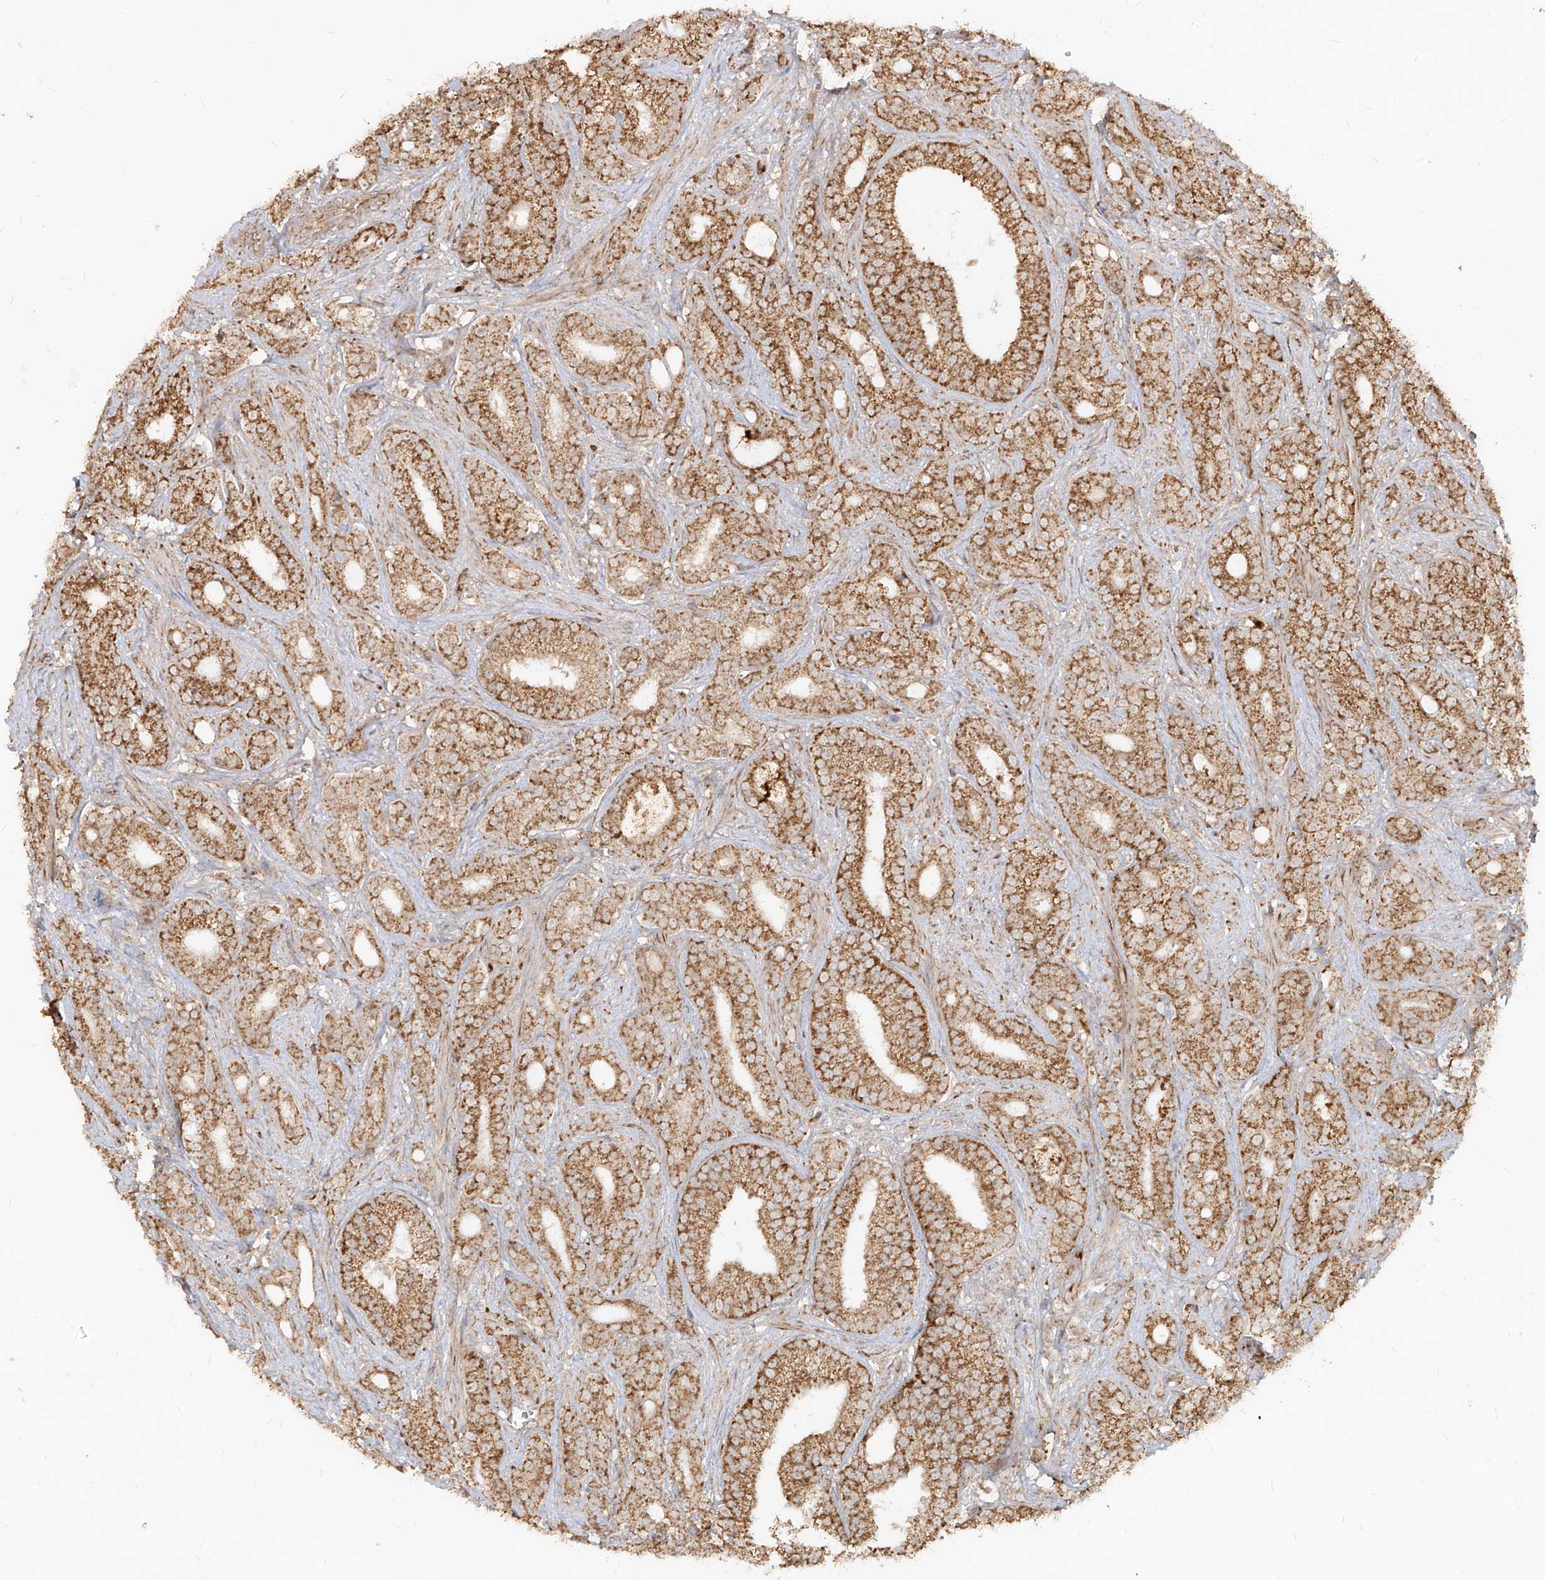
{"staining": {"intensity": "strong", "quantity": ">75%", "location": "cytoplasmic/membranous"}, "tissue": "prostate cancer", "cell_type": "Tumor cells", "image_type": "cancer", "snomed": [{"axis": "morphology", "description": "Adenocarcinoma, High grade"}, {"axis": "topography", "description": "Prostate and seminal vesicle, NOS"}], "caption": "This is an image of immunohistochemistry staining of adenocarcinoma (high-grade) (prostate), which shows strong staining in the cytoplasmic/membranous of tumor cells.", "gene": "AIM2", "patient": {"sex": "male", "age": 67}}